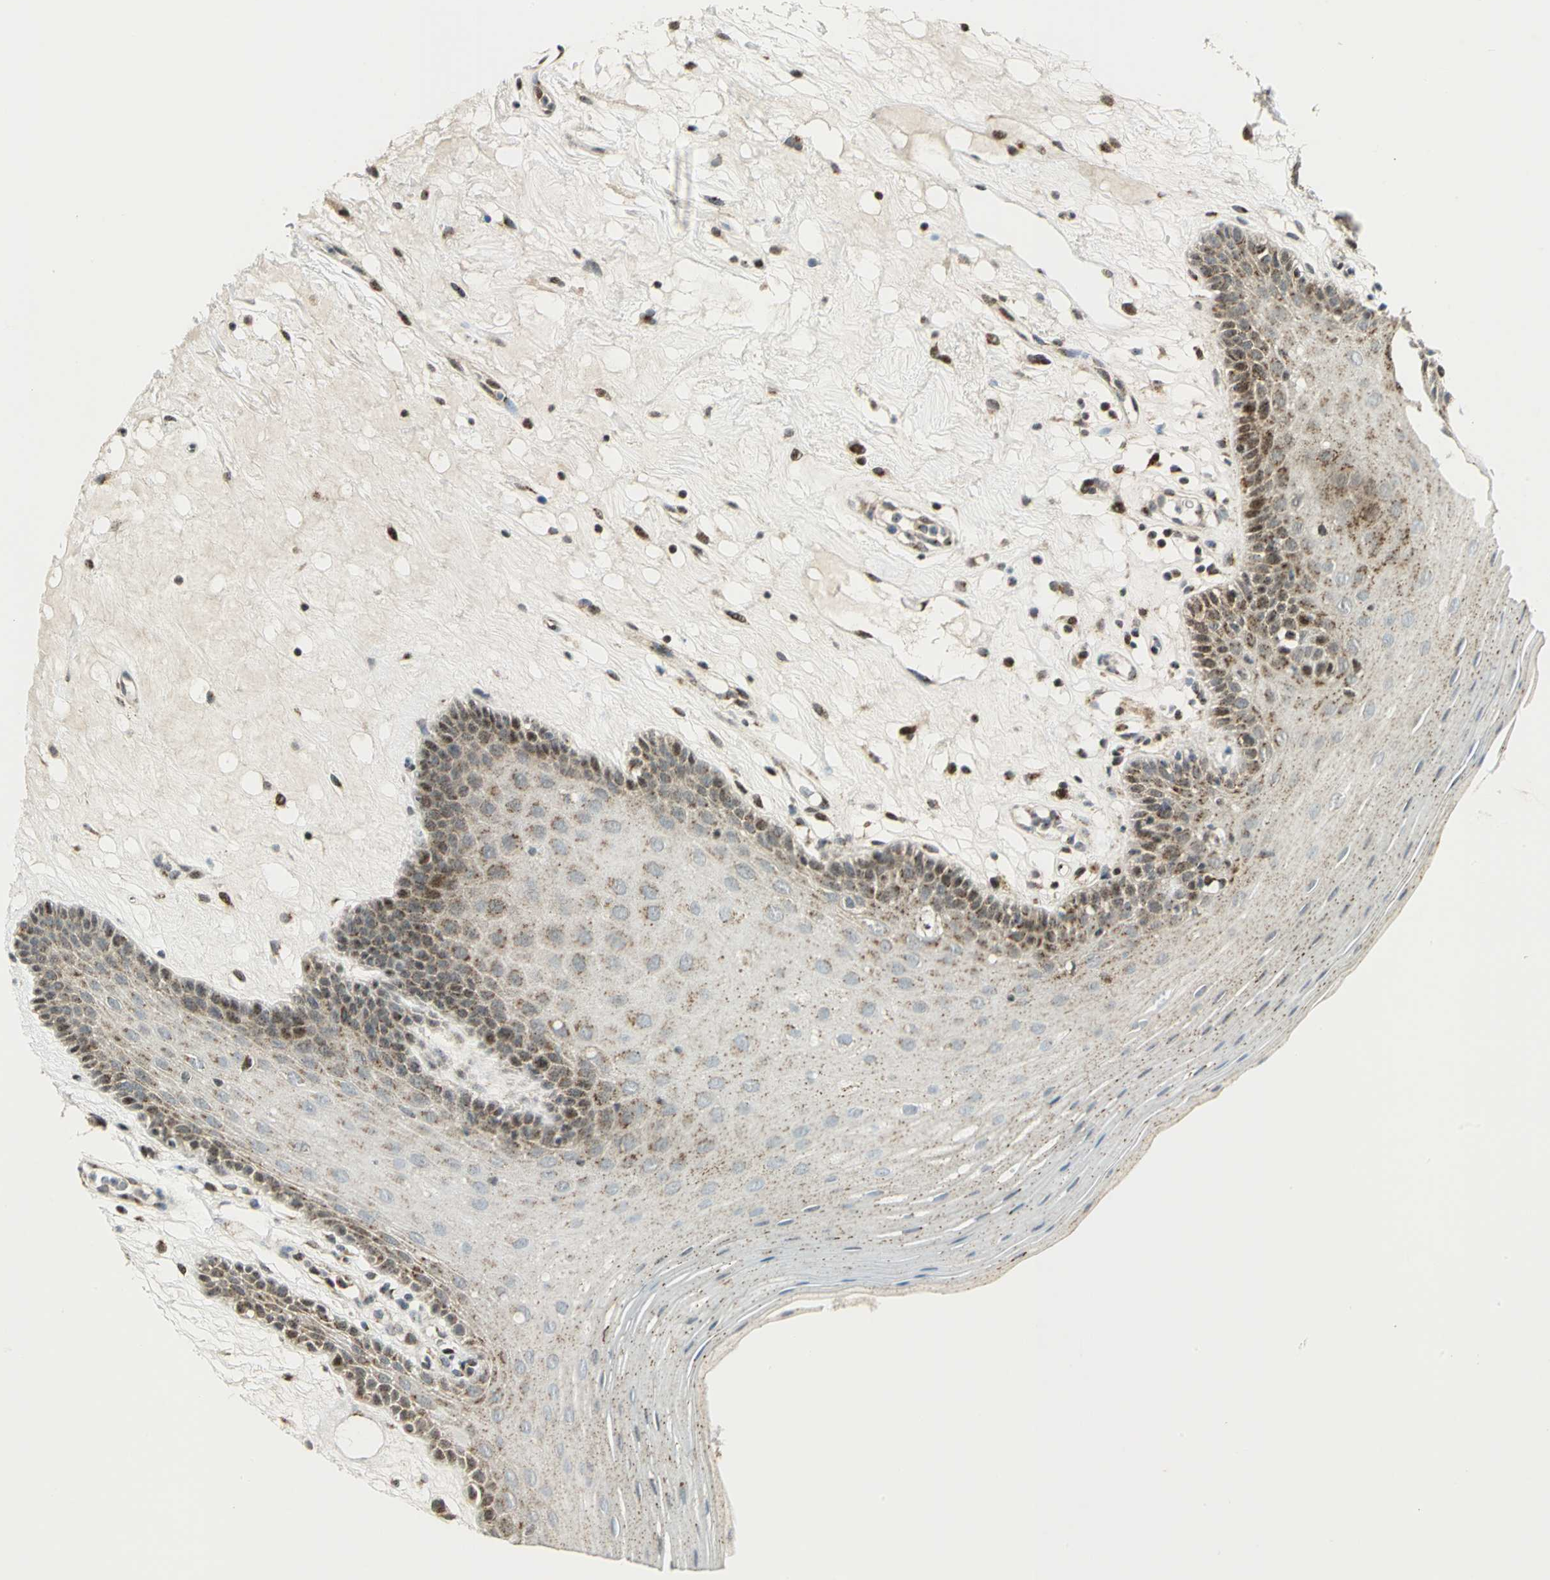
{"staining": {"intensity": "moderate", "quantity": ">75%", "location": "cytoplasmic/membranous,nuclear"}, "tissue": "oral mucosa", "cell_type": "Squamous epithelial cells", "image_type": "normal", "snomed": [{"axis": "morphology", "description": "Normal tissue, NOS"}, {"axis": "morphology", "description": "Squamous cell carcinoma, NOS"}, {"axis": "topography", "description": "Skeletal muscle"}, {"axis": "topography", "description": "Oral tissue"}, {"axis": "topography", "description": "Head-Neck"}], "caption": "Protein expression by IHC shows moderate cytoplasmic/membranous,nuclear staining in about >75% of squamous epithelial cells in benign oral mucosa. (brown staining indicates protein expression, while blue staining denotes nuclei).", "gene": "ATP6V1A", "patient": {"sex": "male", "age": 71}}